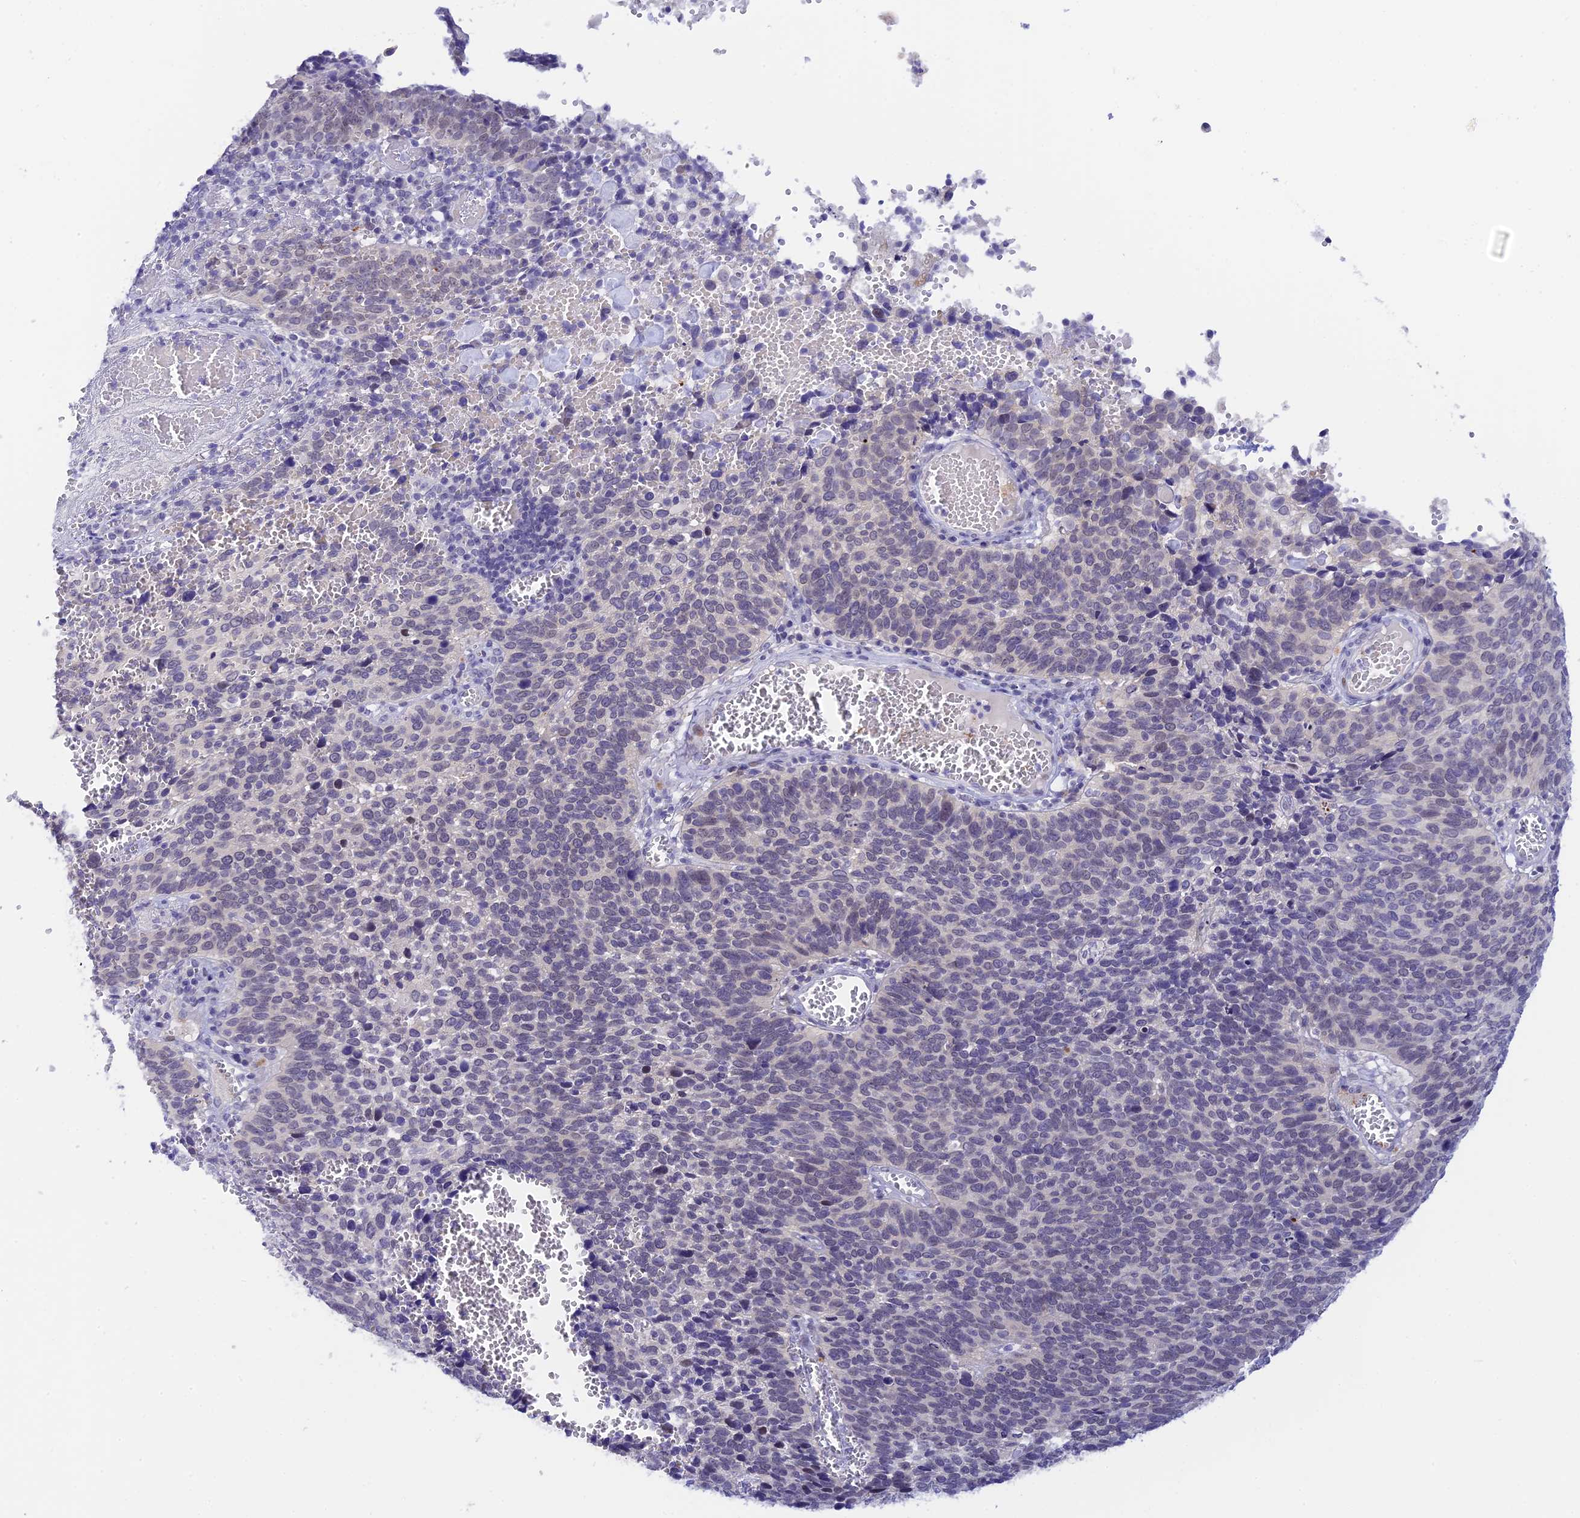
{"staining": {"intensity": "negative", "quantity": "none", "location": "none"}, "tissue": "cervical cancer", "cell_type": "Tumor cells", "image_type": "cancer", "snomed": [{"axis": "morphology", "description": "Squamous cell carcinoma, NOS"}, {"axis": "topography", "description": "Cervix"}], "caption": "DAB immunohistochemical staining of cervical squamous cell carcinoma reveals no significant expression in tumor cells.", "gene": "RASGEF1B", "patient": {"sex": "female", "age": 39}}